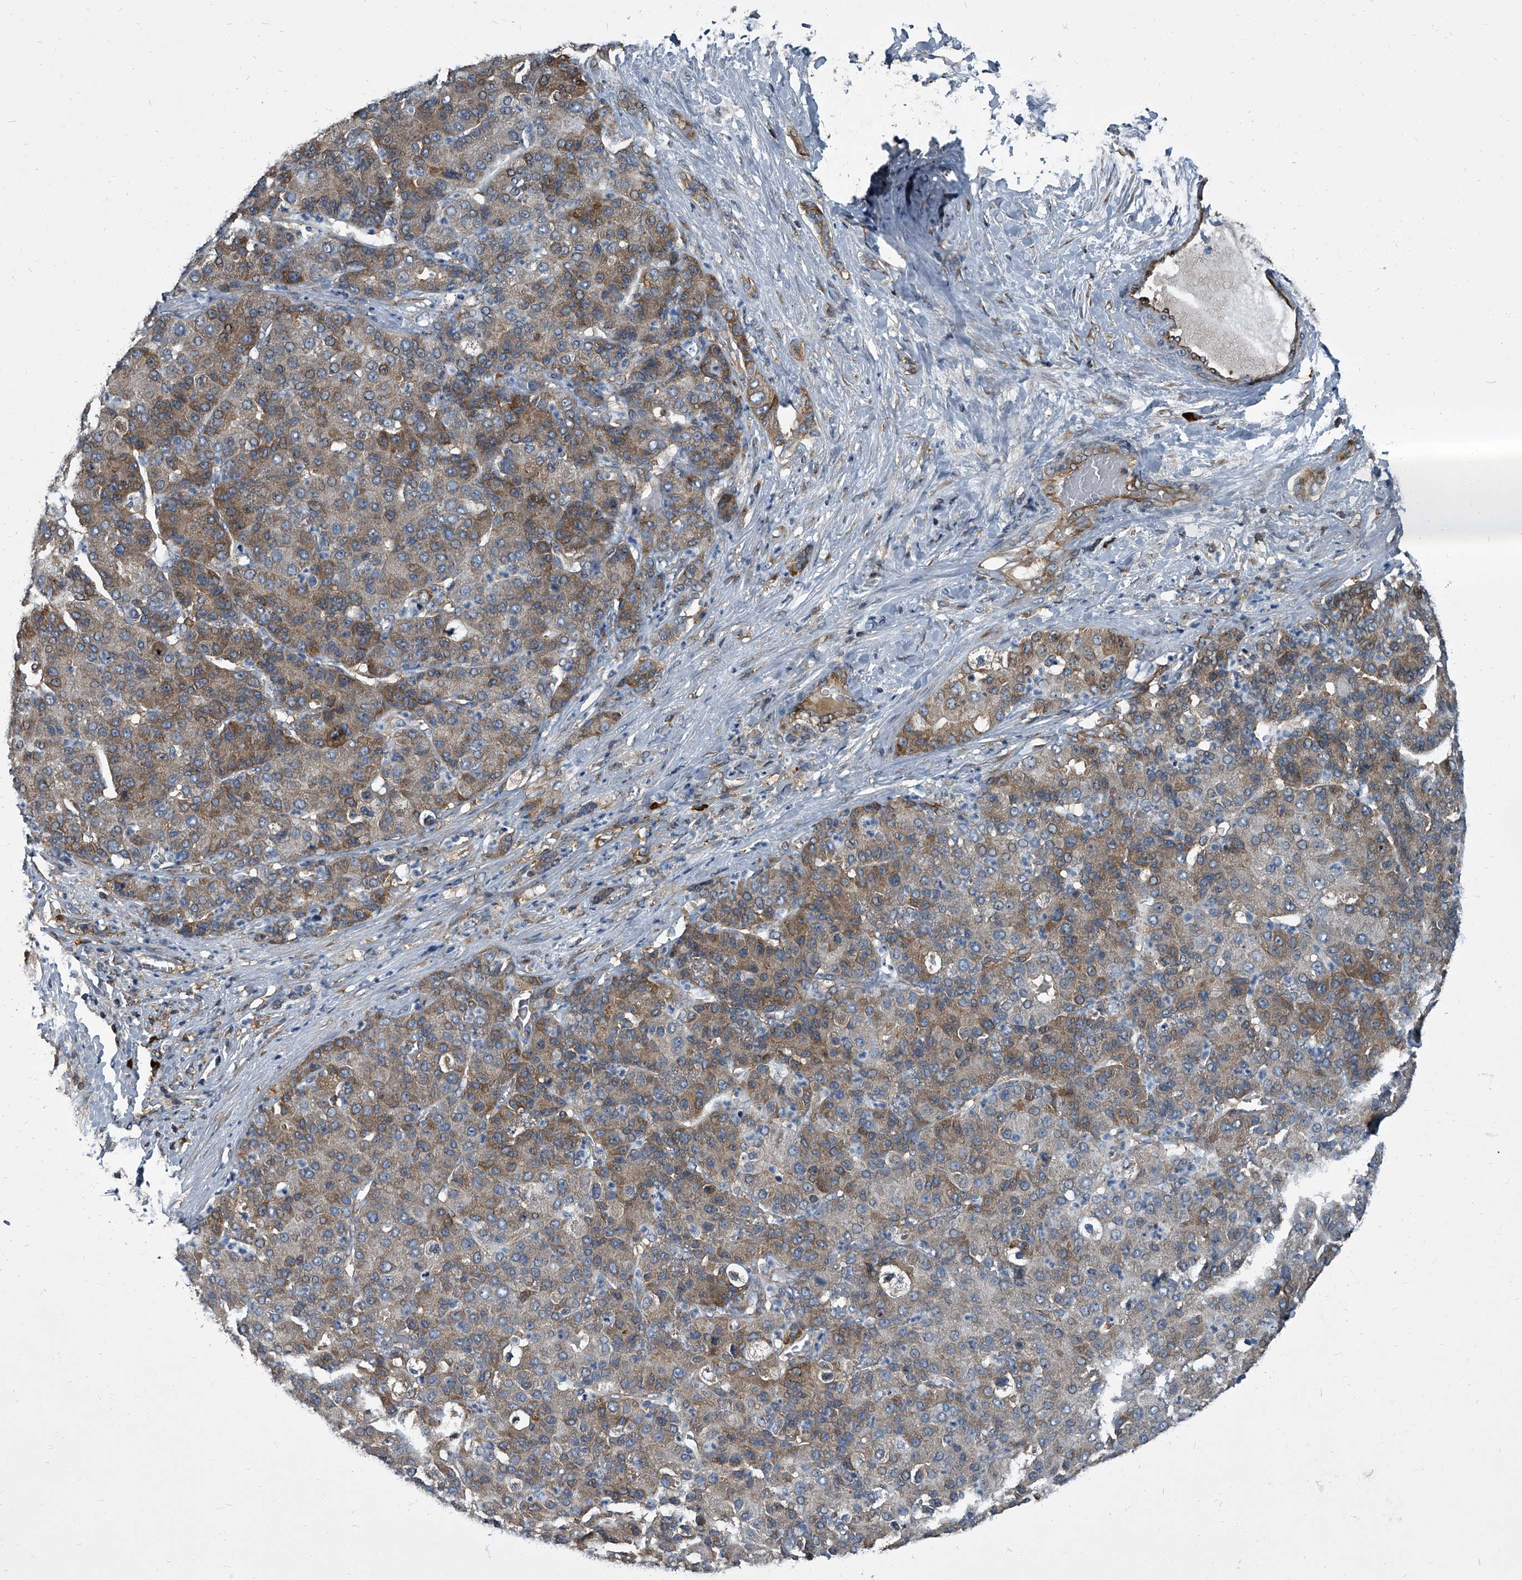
{"staining": {"intensity": "moderate", "quantity": ">75%", "location": "cytoplasmic/membranous"}, "tissue": "liver cancer", "cell_type": "Tumor cells", "image_type": "cancer", "snomed": [{"axis": "morphology", "description": "Carcinoma, Hepatocellular, NOS"}, {"axis": "topography", "description": "Liver"}], "caption": "A brown stain labels moderate cytoplasmic/membranous positivity of a protein in human liver cancer (hepatocellular carcinoma) tumor cells. The protein is stained brown, and the nuclei are stained in blue (DAB (3,3'-diaminobenzidine) IHC with brightfield microscopy, high magnification).", "gene": "CDV3", "patient": {"sex": "male", "age": 65}}